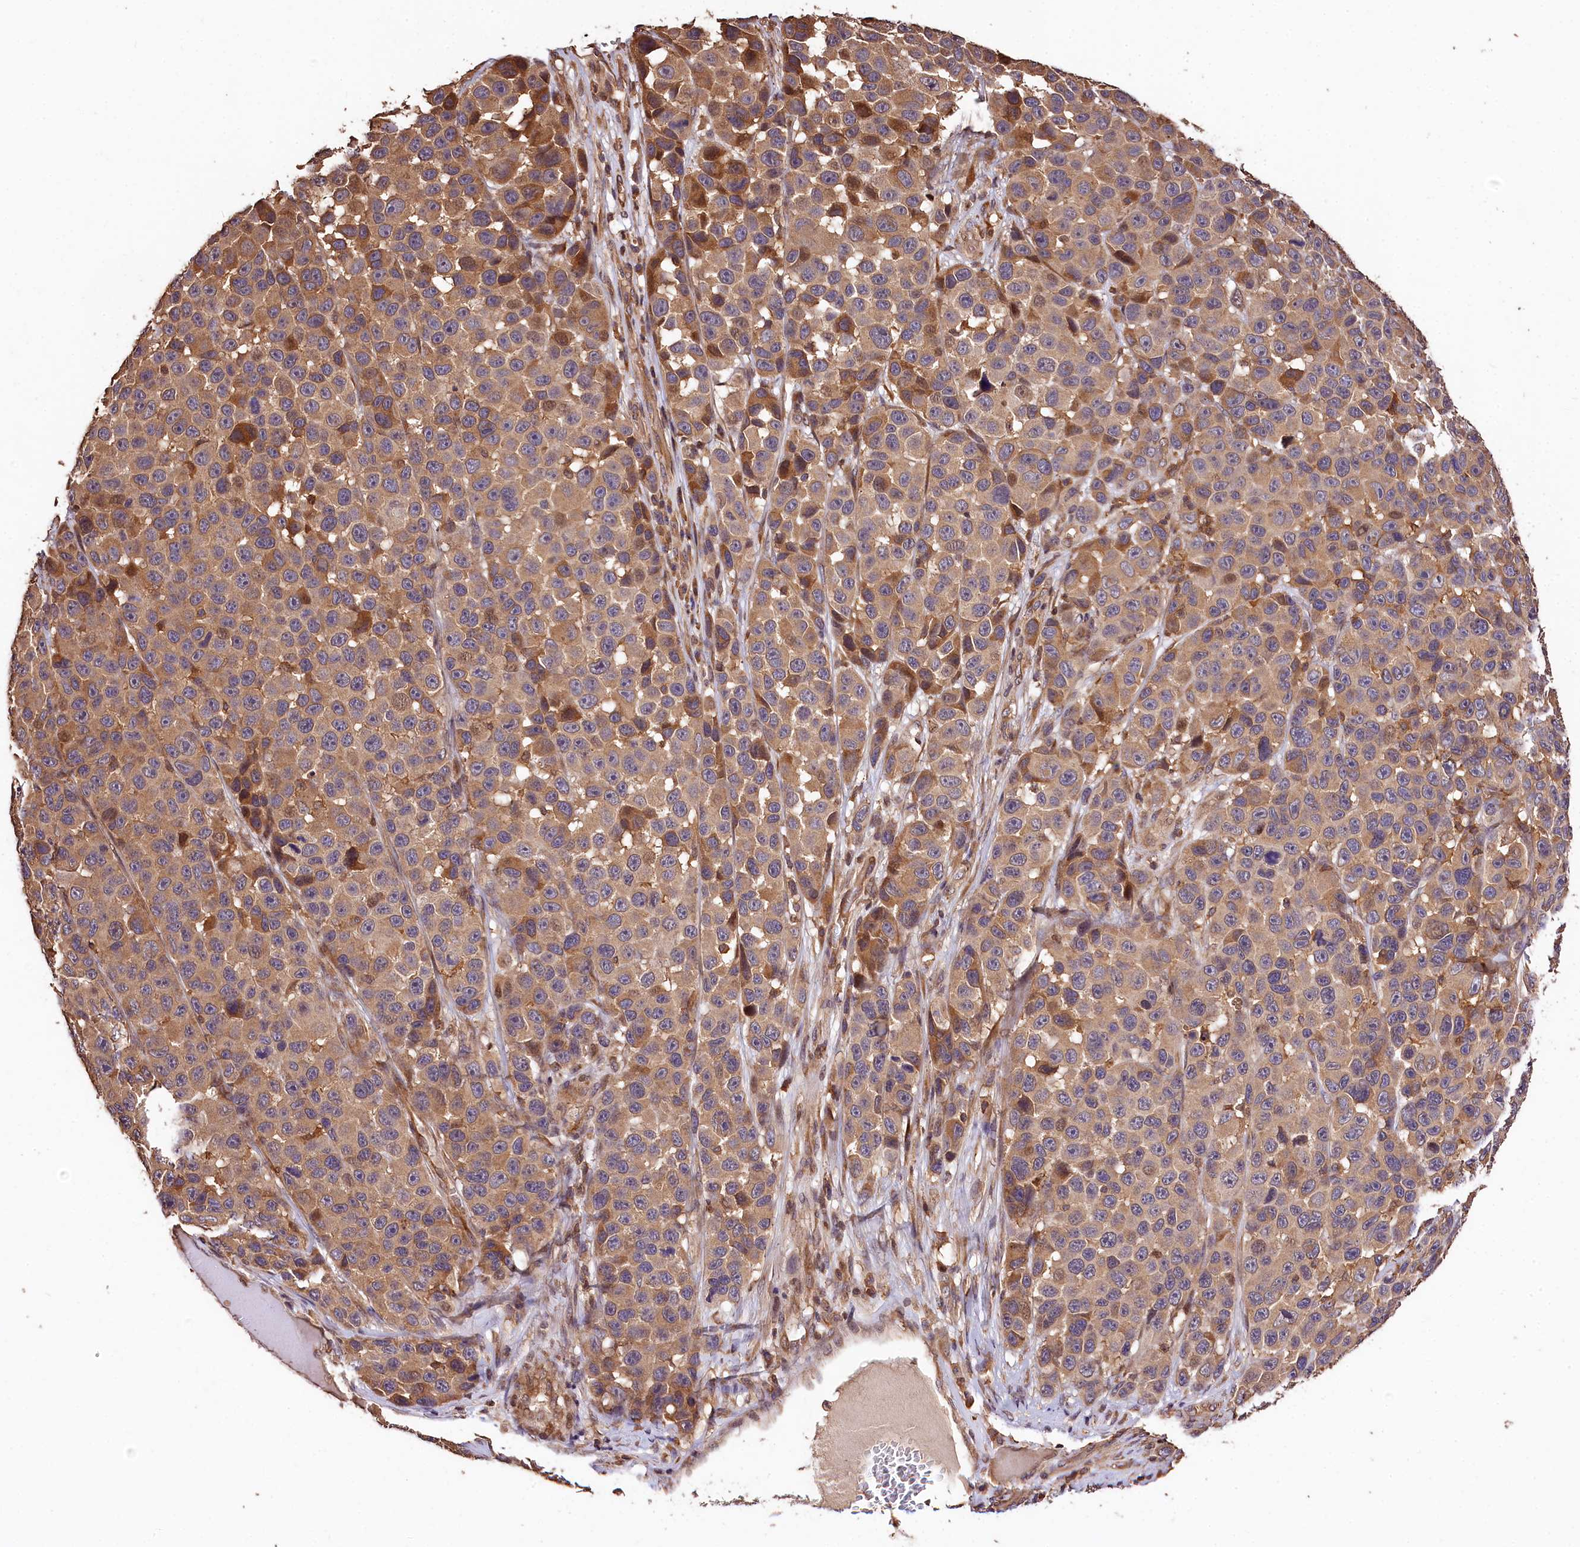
{"staining": {"intensity": "weak", "quantity": ">75%", "location": "cytoplasmic/membranous"}, "tissue": "melanoma", "cell_type": "Tumor cells", "image_type": "cancer", "snomed": [{"axis": "morphology", "description": "Malignant melanoma, NOS"}, {"axis": "topography", "description": "Skin"}], "caption": "Immunohistochemical staining of human melanoma displays weak cytoplasmic/membranous protein expression in approximately >75% of tumor cells.", "gene": "KPTN", "patient": {"sex": "male", "age": 53}}